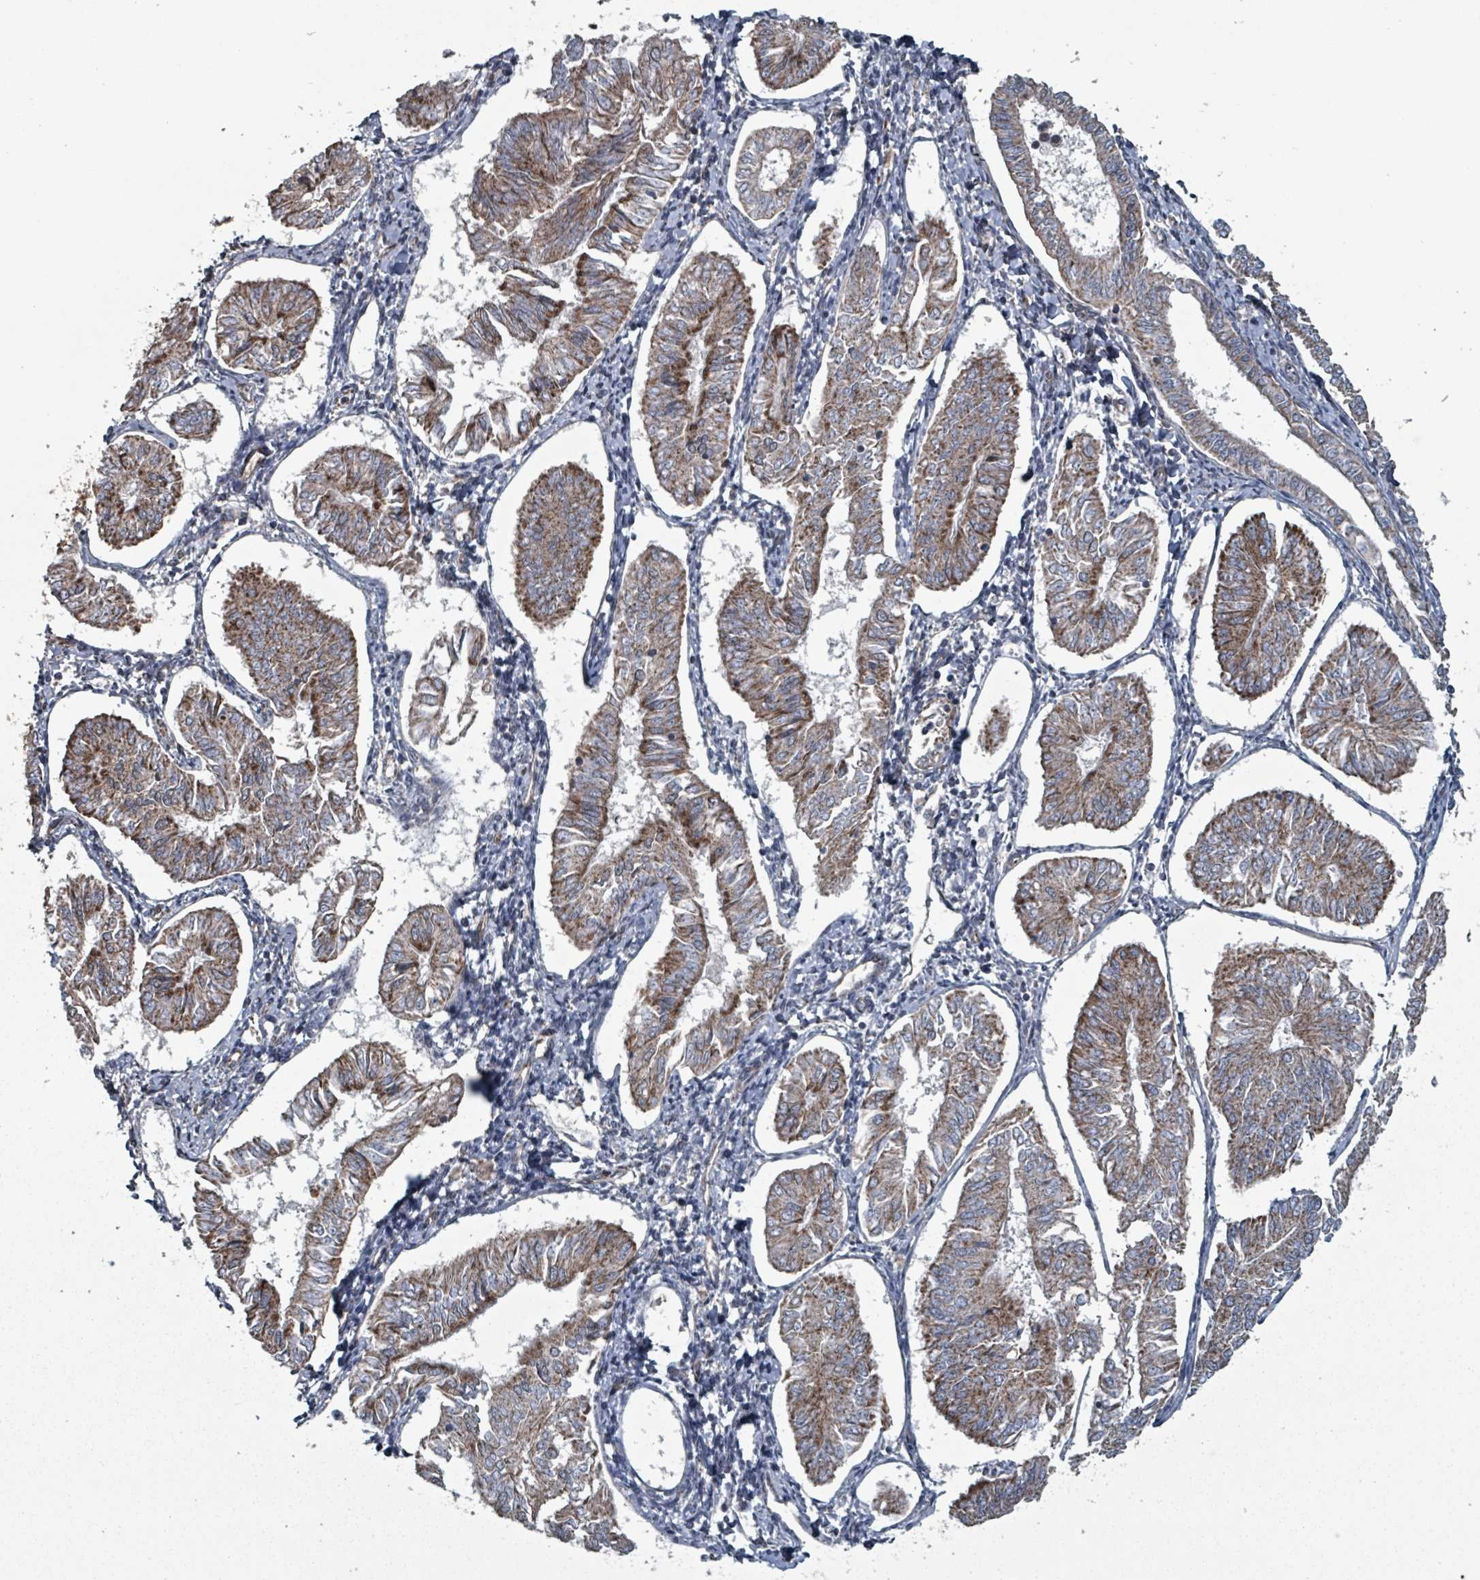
{"staining": {"intensity": "moderate", "quantity": ">75%", "location": "cytoplasmic/membranous"}, "tissue": "endometrial cancer", "cell_type": "Tumor cells", "image_type": "cancer", "snomed": [{"axis": "morphology", "description": "Adenocarcinoma, NOS"}, {"axis": "topography", "description": "Endometrium"}], "caption": "Immunohistochemistry (IHC) histopathology image of human adenocarcinoma (endometrial) stained for a protein (brown), which shows medium levels of moderate cytoplasmic/membranous expression in about >75% of tumor cells.", "gene": "MRPL4", "patient": {"sex": "female", "age": 58}}